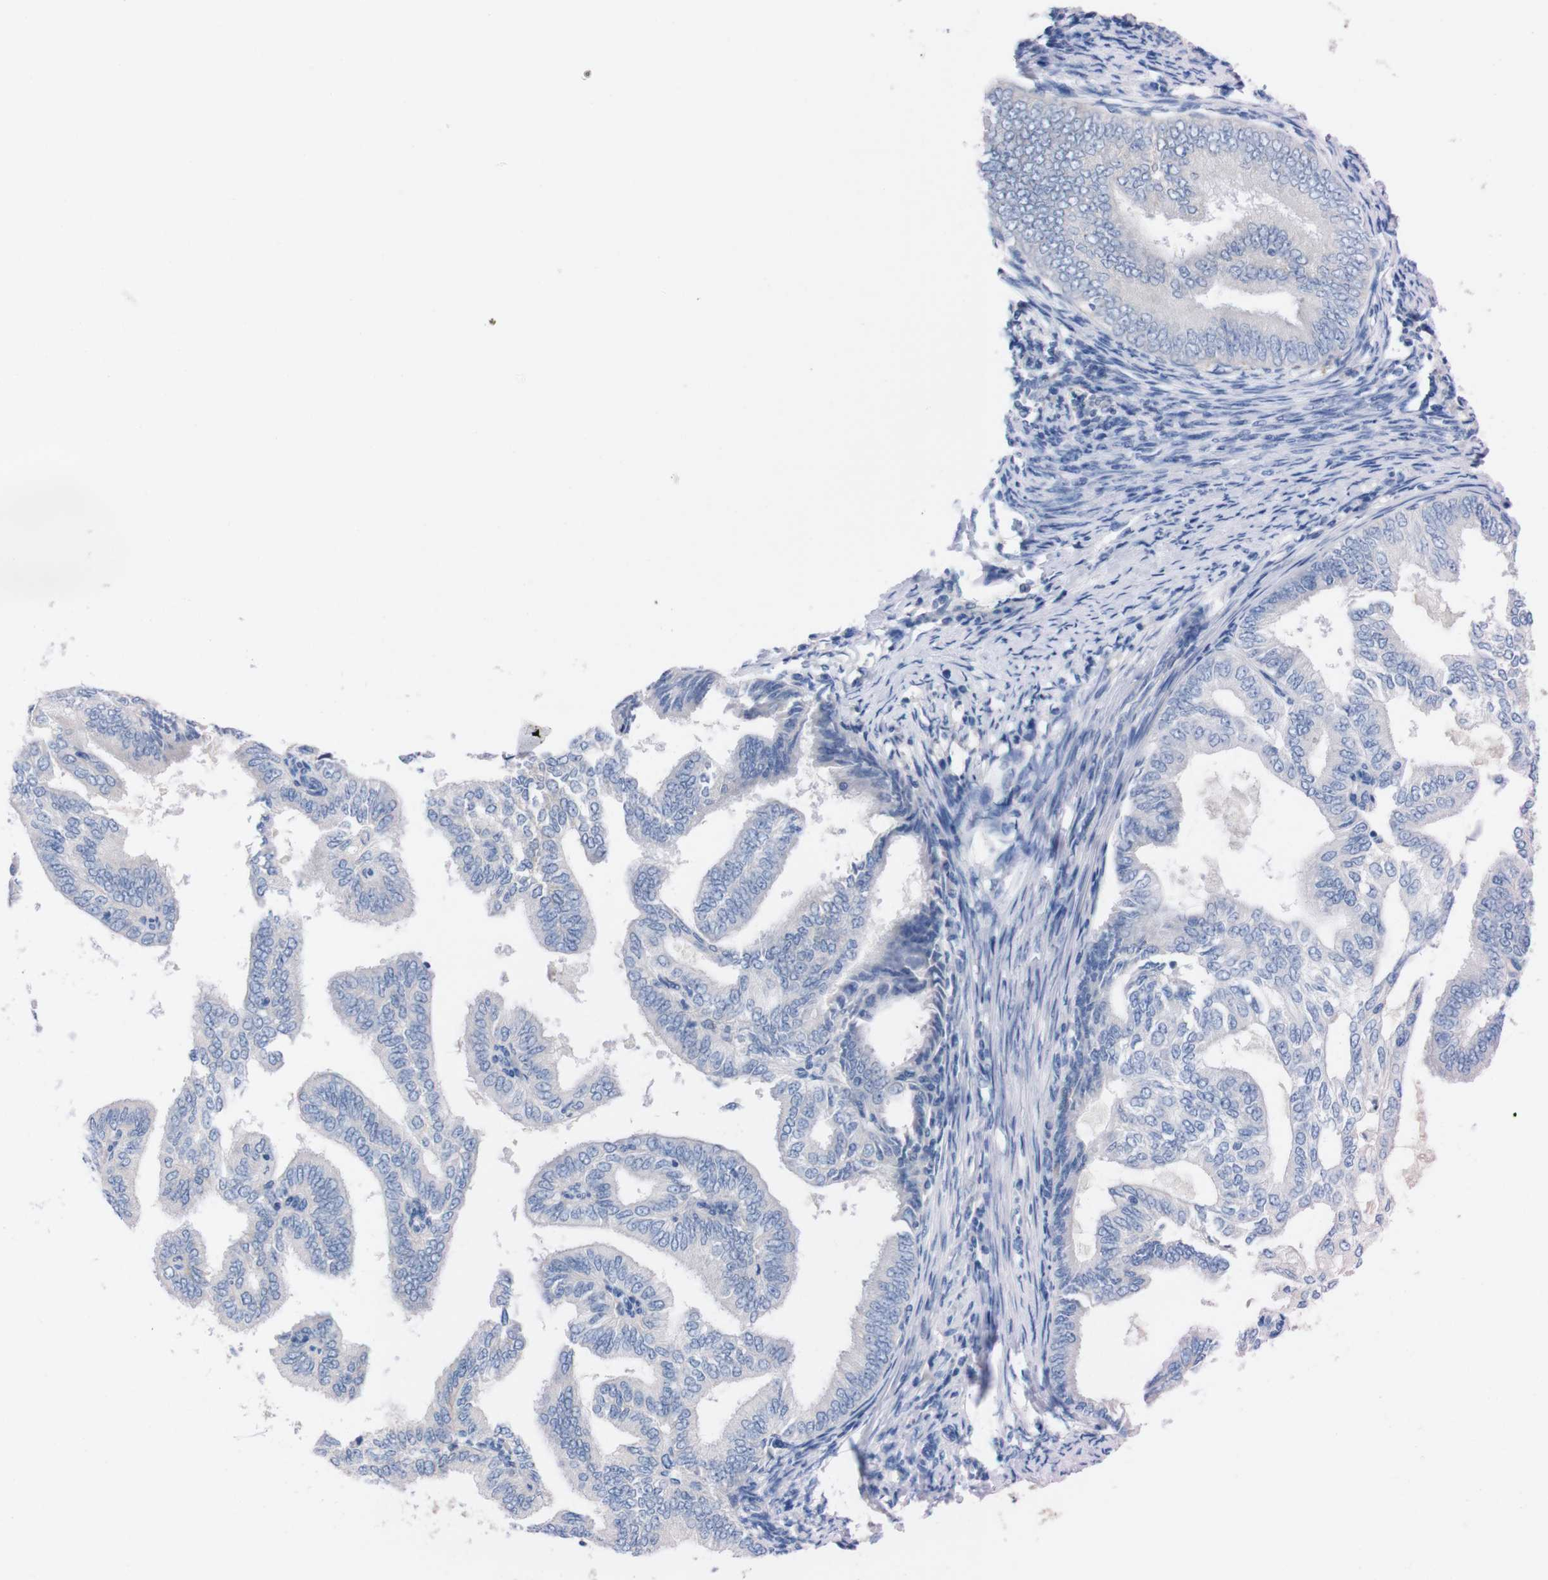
{"staining": {"intensity": "negative", "quantity": "none", "location": "none"}, "tissue": "endometrial cancer", "cell_type": "Tumor cells", "image_type": "cancer", "snomed": [{"axis": "morphology", "description": "Adenocarcinoma, NOS"}, {"axis": "topography", "description": "Endometrium"}], "caption": "The IHC image has no significant expression in tumor cells of adenocarcinoma (endometrial) tissue.", "gene": "TMEM243", "patient": {"sex": "female", "age": 58}}